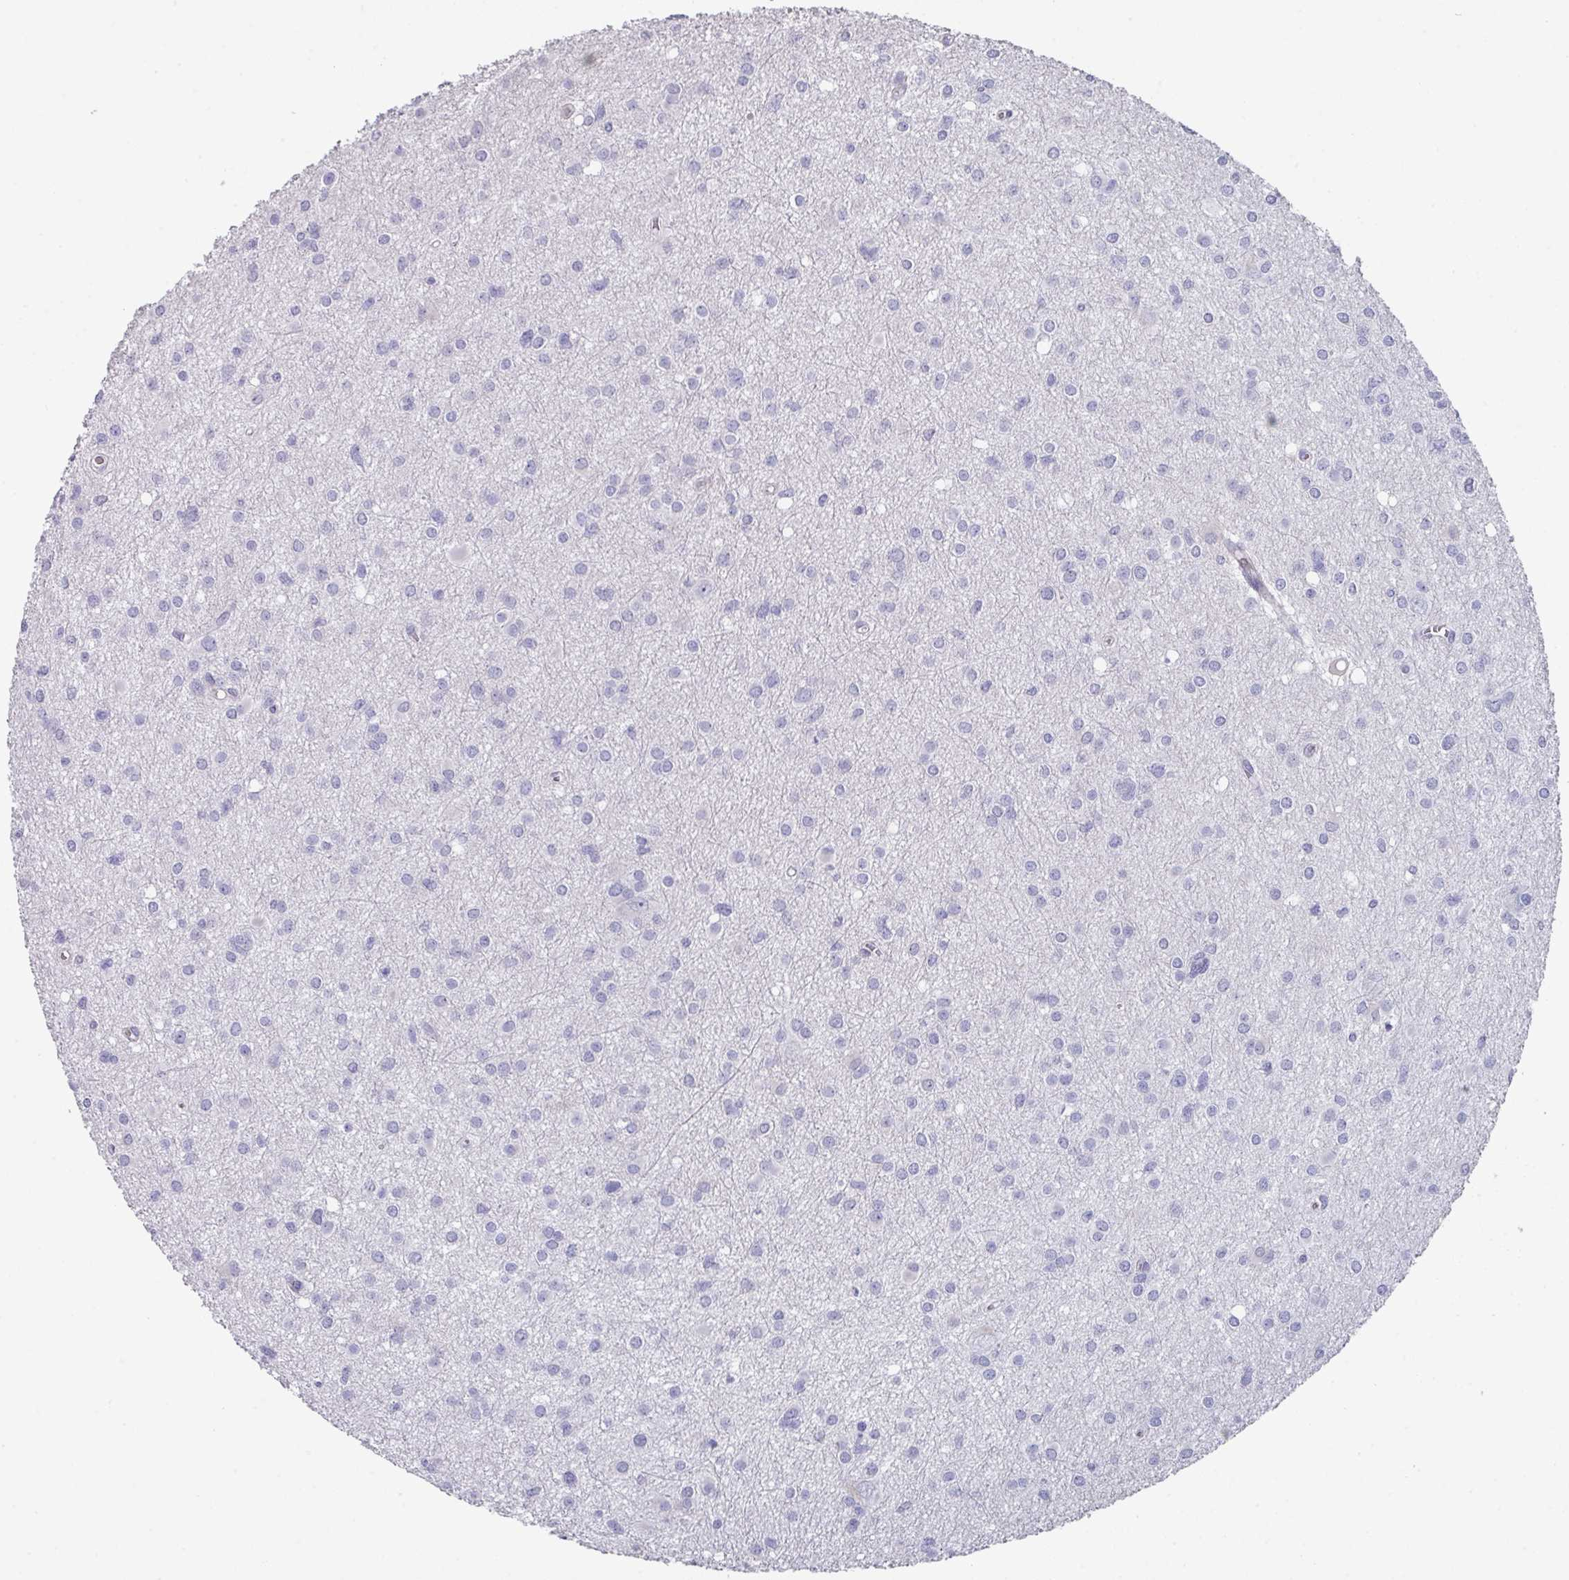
{"staining": {"intensity": "negative", "quantity": "none", "location": "none"}, "tissue": "glioma", "cell_type": "Tumor cells", "image_type": "cancer", "snomed": [{"axis": "morphology", "description": "Glioma, malignant, High grade"}, {"axis": "topography", "description": "Brain"}], "caption": "The image reveals no staining of tumor cells in malignant glioma (high-grade).", "gene": "DEFB115", "patient": {"sex": "male", "age": 23}}